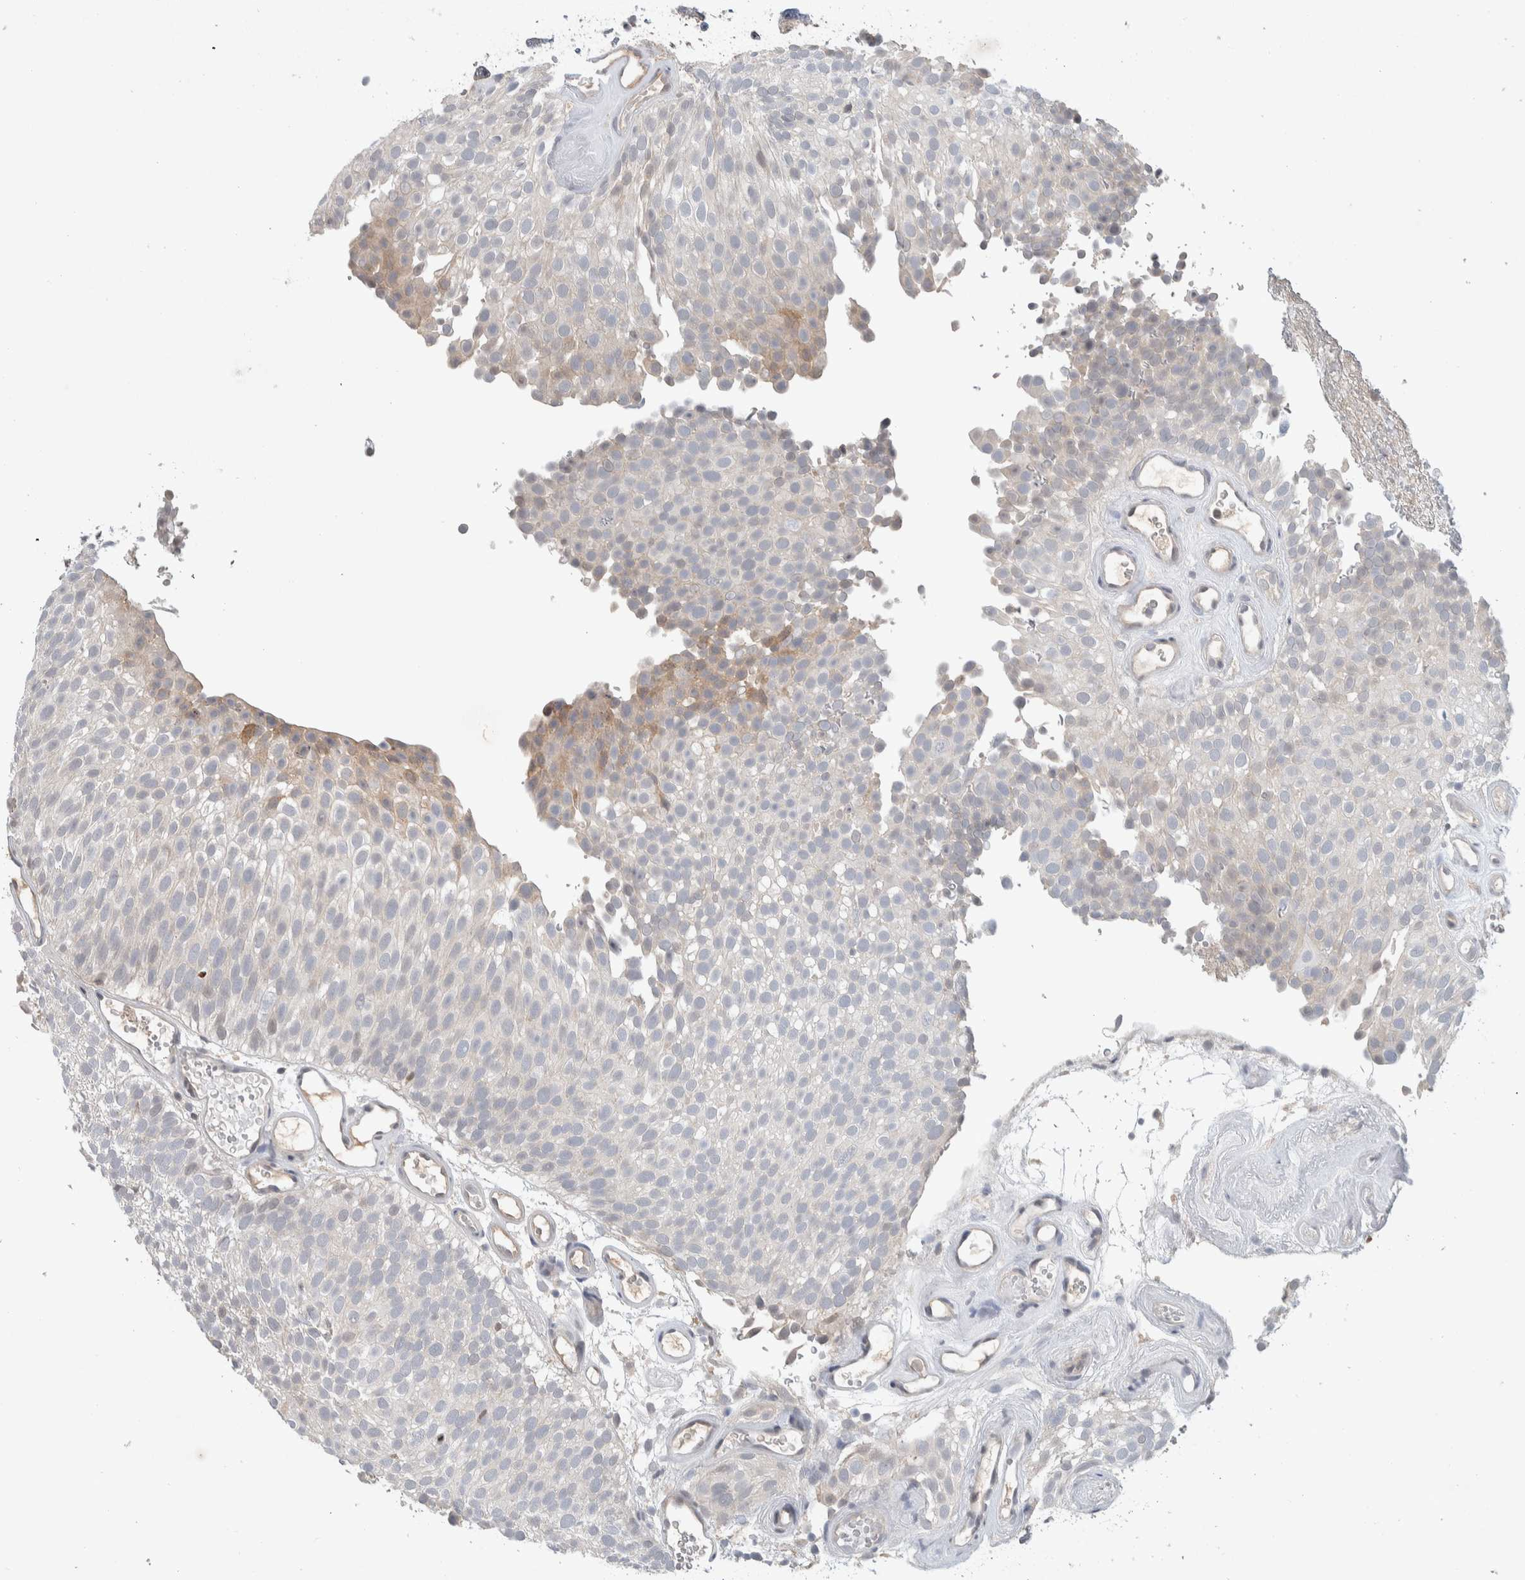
{"staining": {"intensity": "weak", "quantity": "<25%", "location": "cytoplasmic/membranous"}, "tissue": "urothelial cancer", "cell_type": "Tumor cells", "image_type": "cancer", "snomed": [{"axis": "morphology", "description": "Urothelial carcinoma, Low grade"}, {"axis": "topography", "description": "Urinary bladder"}], "caption": "An image of low-grade urothelial carcinoma stained for a protein shows no brown staining in tumor cells.", "gene": "DEPTOR", "patient": {"sex": "male", "age": 78}}